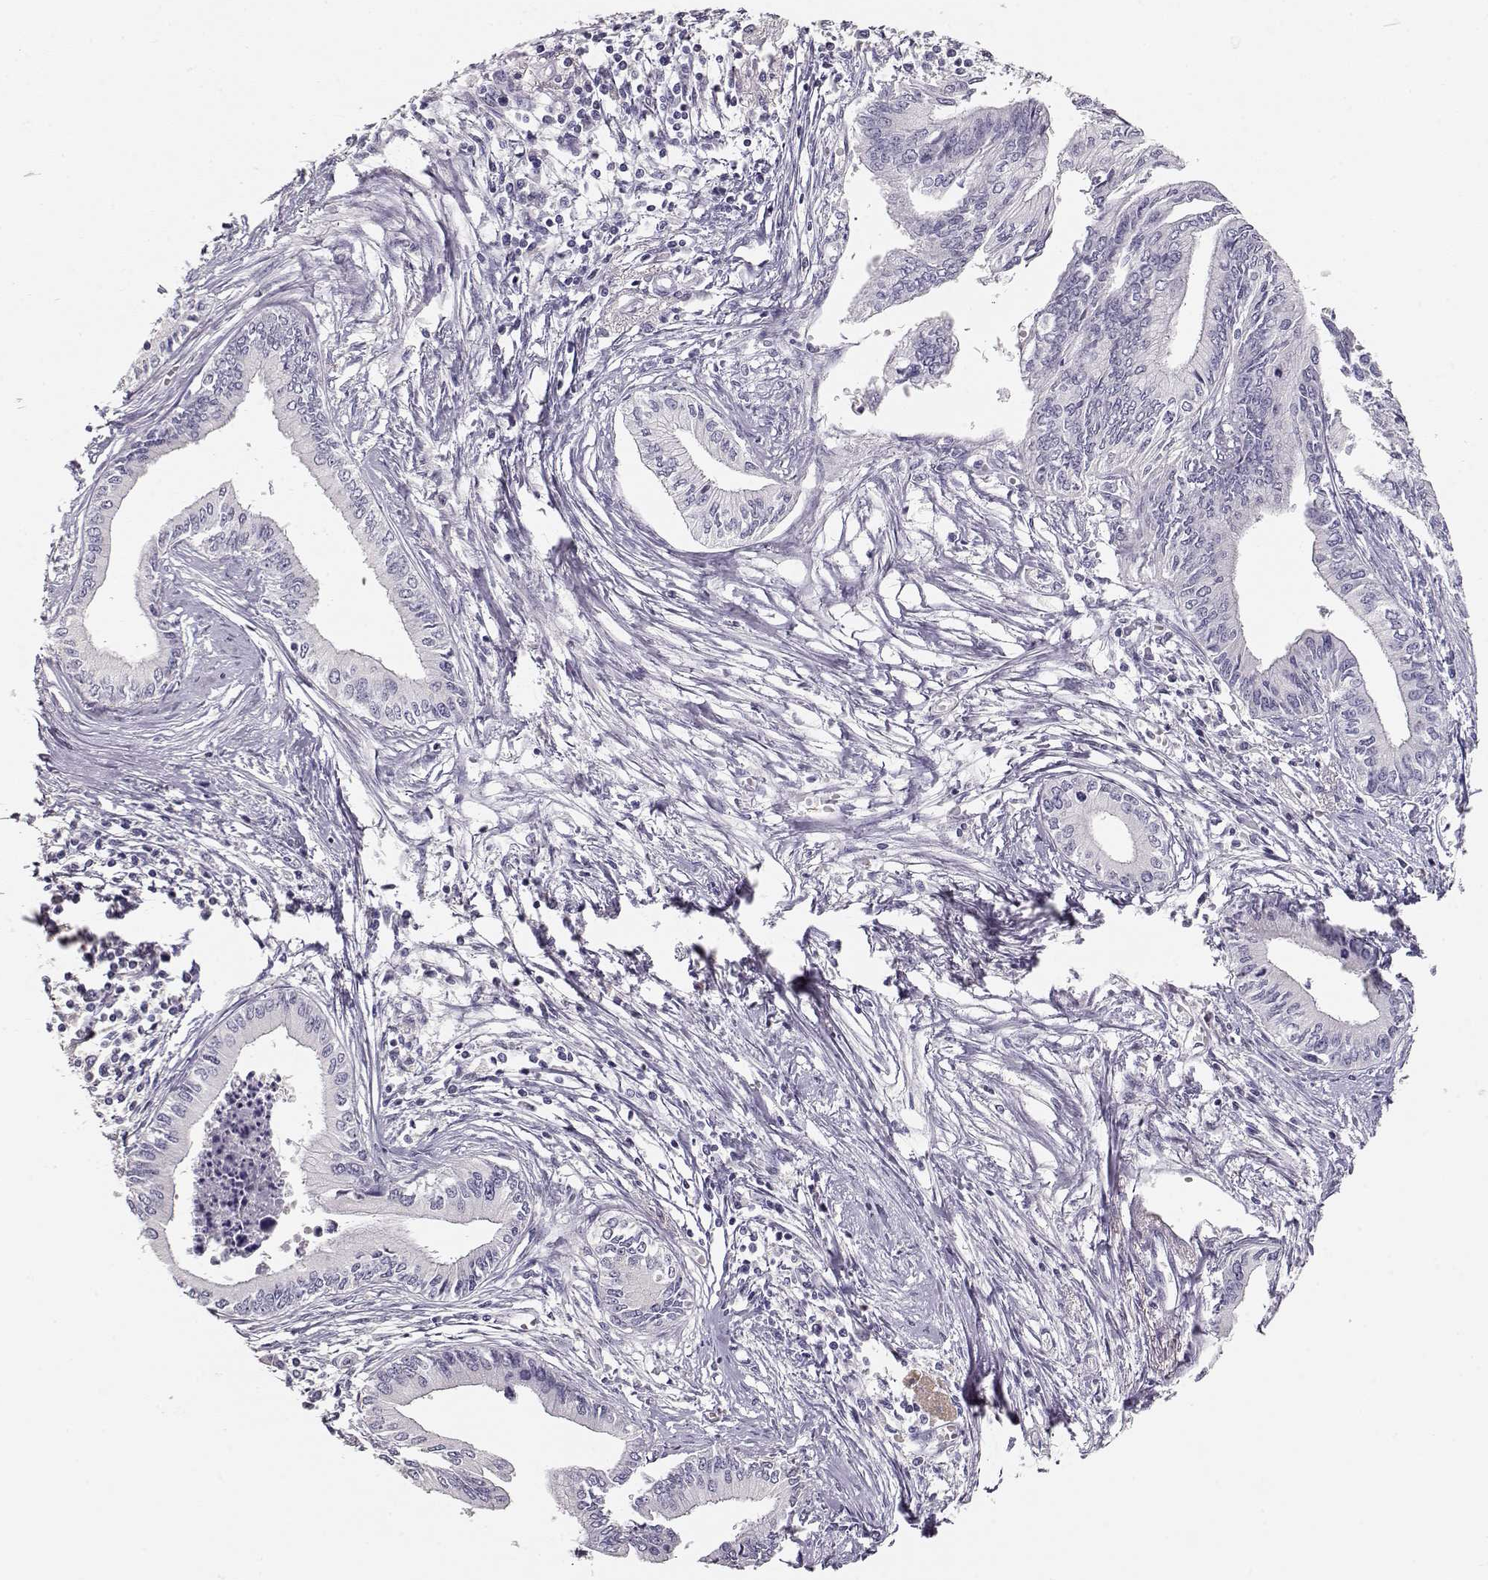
{"staining": {"intensity": "negative", "quantity": "none", "location": "none"}, "tissue": "pancreatic cancer", "cell_type": "Tumor cells", "image_type": "cancer", "snomed": [{"axis": "morphology", "description": "Adenocarcinoma, NOS"}, {"axis": "topography", "description": "Pancreas"}], "caption": "This is an immunohistochemistry (IHC) image of pancreatic cancer. There is no positivity in tumor cells.", "gene": "MAGEC1", "patient": {"sex": "female", "age": 61}}